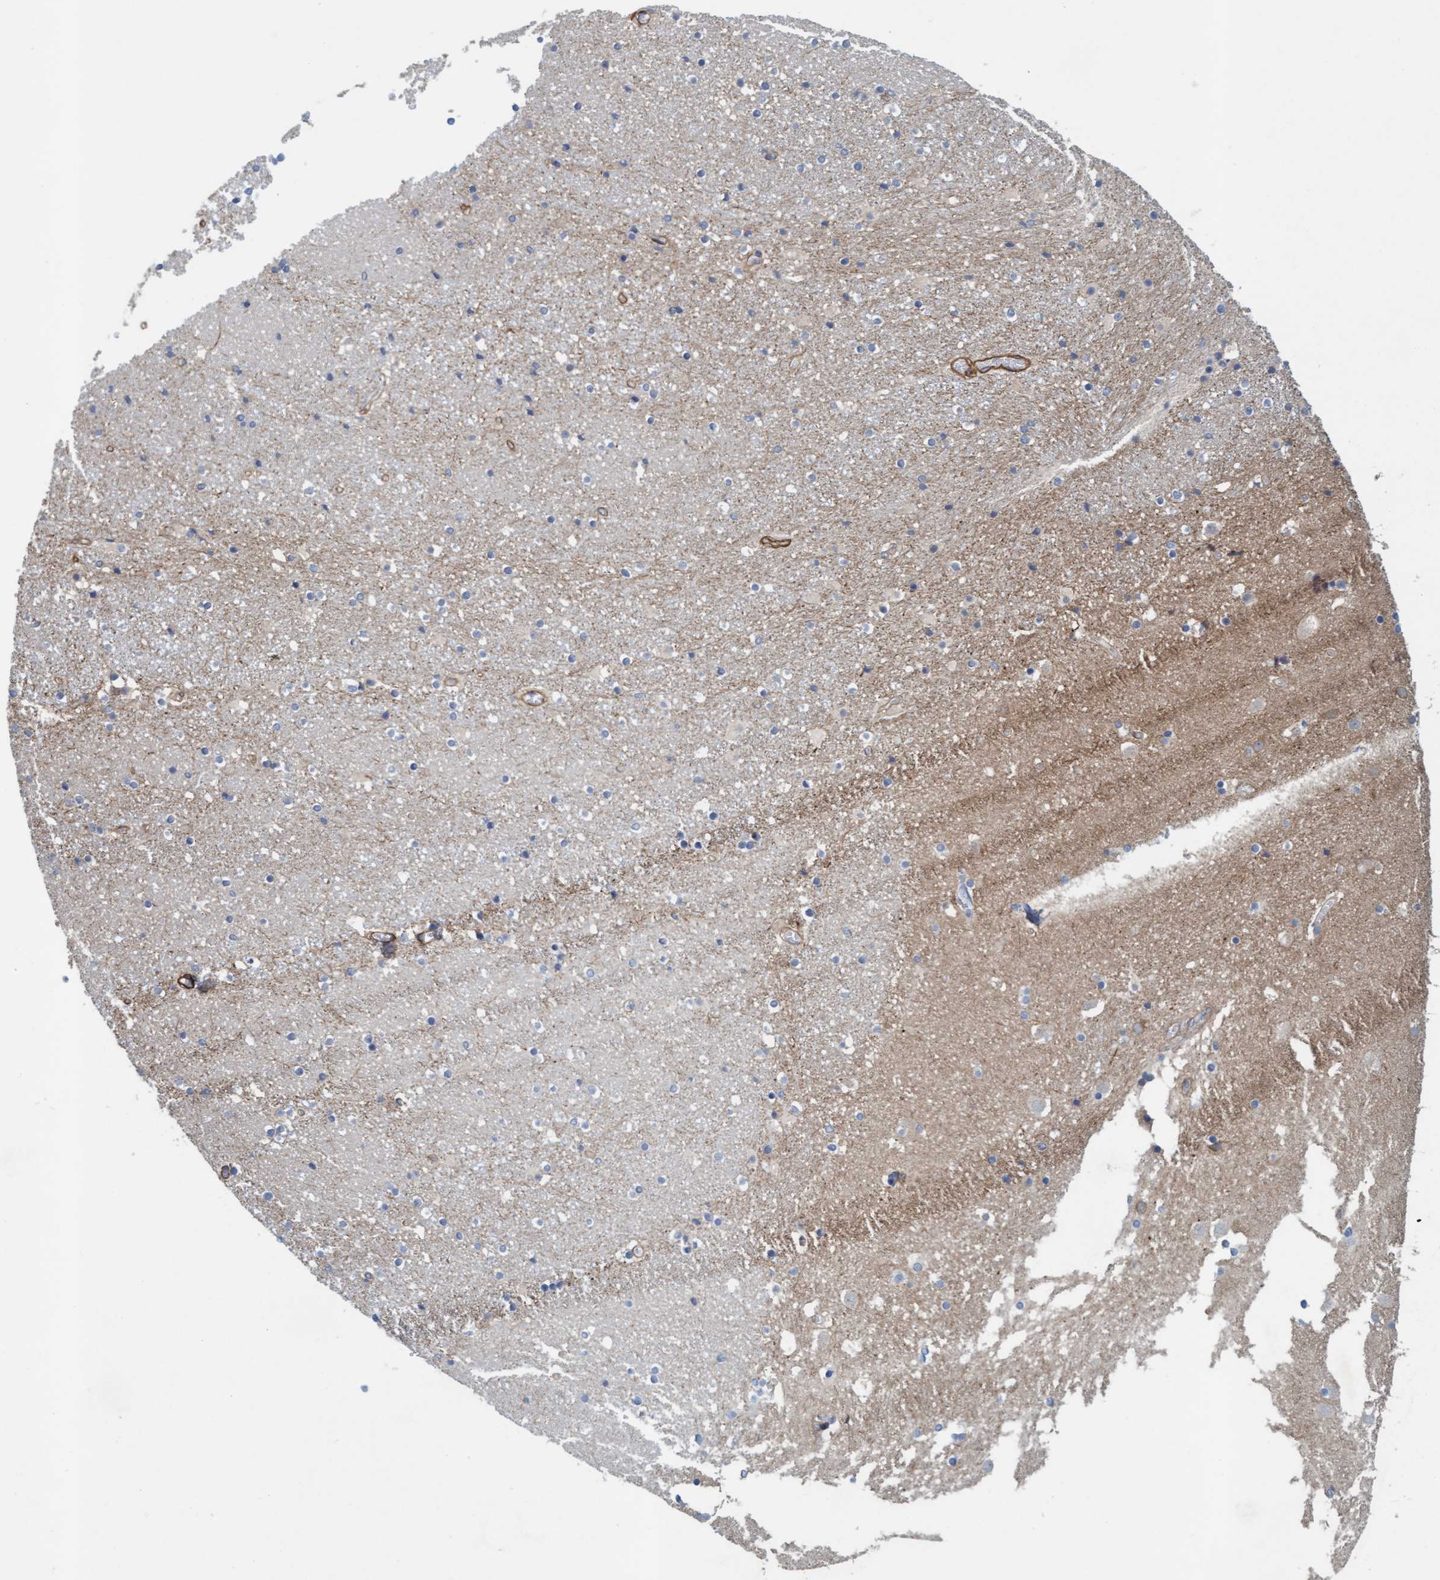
{"staining": {"intensity": "weak", "quantity": "<25%", "location": "cytoplasmic/membranous"}, "tissue": "caudate", "cell_type": "Glial cells", "image_type": "normal", "snomed": [{"axis": "morphology", "description": "Normal tissue, NOS"}, {"axis": "topography", "description": "Lateral ventricle wall"}], "caption": "An IHC image of unremarkable caudate is shown. There is no staining in glial cells of caudate. (DAB (3,3'-diaminobenzidine) immunohistochemistry (IHC), high magnification).", "gene": "TSTD2", "patient": {"sex": "male", "age": 45}}